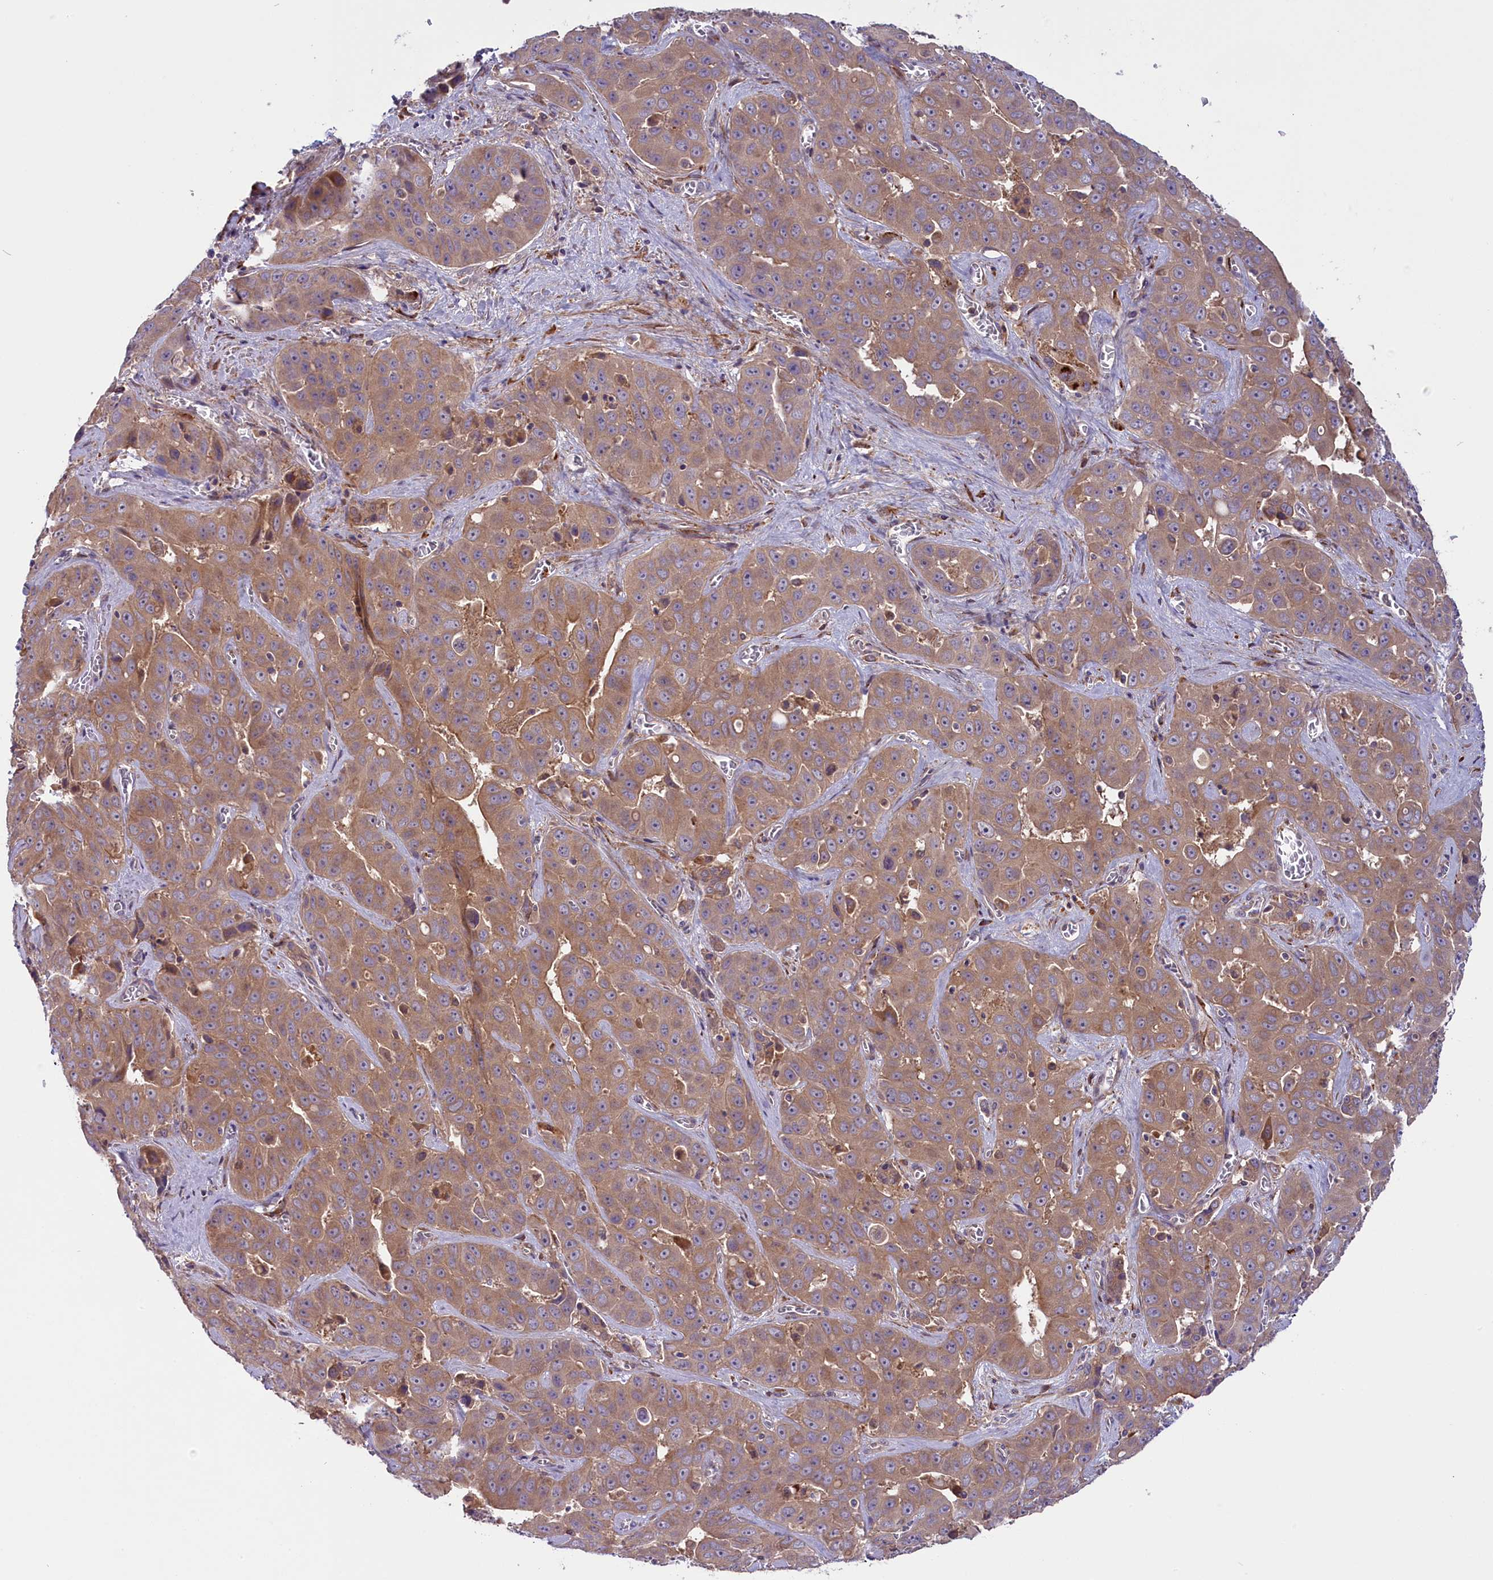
{"staining": {"intensity": "weak", "quantity": ">75%", "location": "cytoplasmic/membranous"}, "tissue": "liver cancer", "cell_type": "Tumor cells", "image_type": "cancer", "snomed": [{"axis": "morphology", "description": "Cholangiocarcinoma"}, {"axis": "topography", "description": "Liver"}], "caption": "IHC staining of cholangiocarcinoma (liver), which exhibits low levels of weak cytoplasmic/membranous expression in approximately >75% of tumor cells indicating weak cytoplasmic/membranous protein expression. The staining was performed using DAB (brown) for protein detection and nuclei were counterstained in hematoxylin (blue).", "gene": "COG8", "patient": {"sex": "female", "age": 52}}